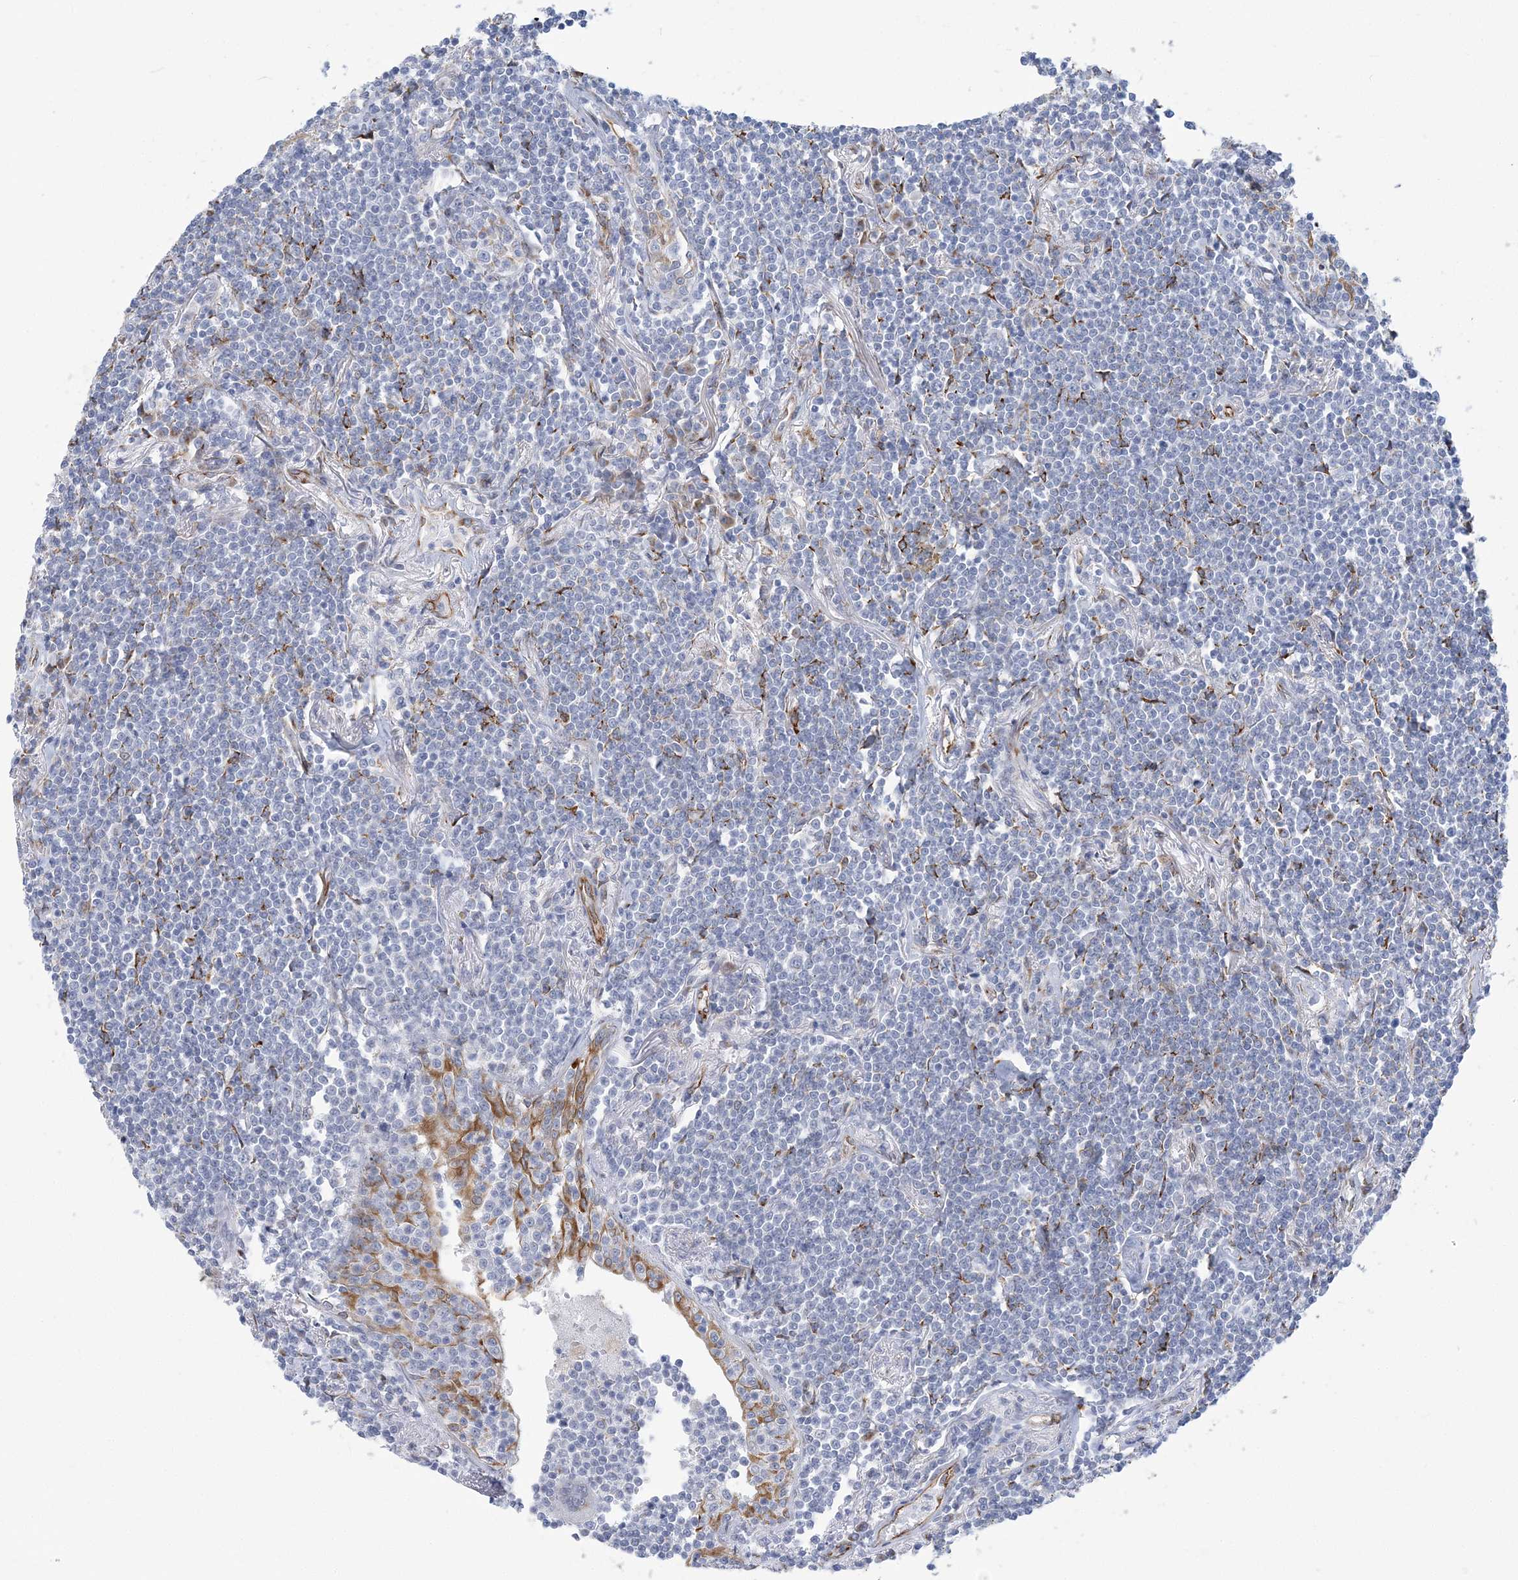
{"staining": {"intensity": "negative", "quantity": "none", "location": "none"}, "tissue": "lymphoma", "cell_type": "Tumor cells", "image_type": "cancer", "snomed": [{"axis": "morphology", "description": "Malignant lymphoma, non-Hodgkin's type, Low grade"}, {"axis": "topography", "description": "Lung"}], "caption": "This is an IHC histopathology image of lymphoma. There is no staining in tumor cells.", "gene": "PLEKHG4B", "patient": {"sex": "female", "age": 71}}